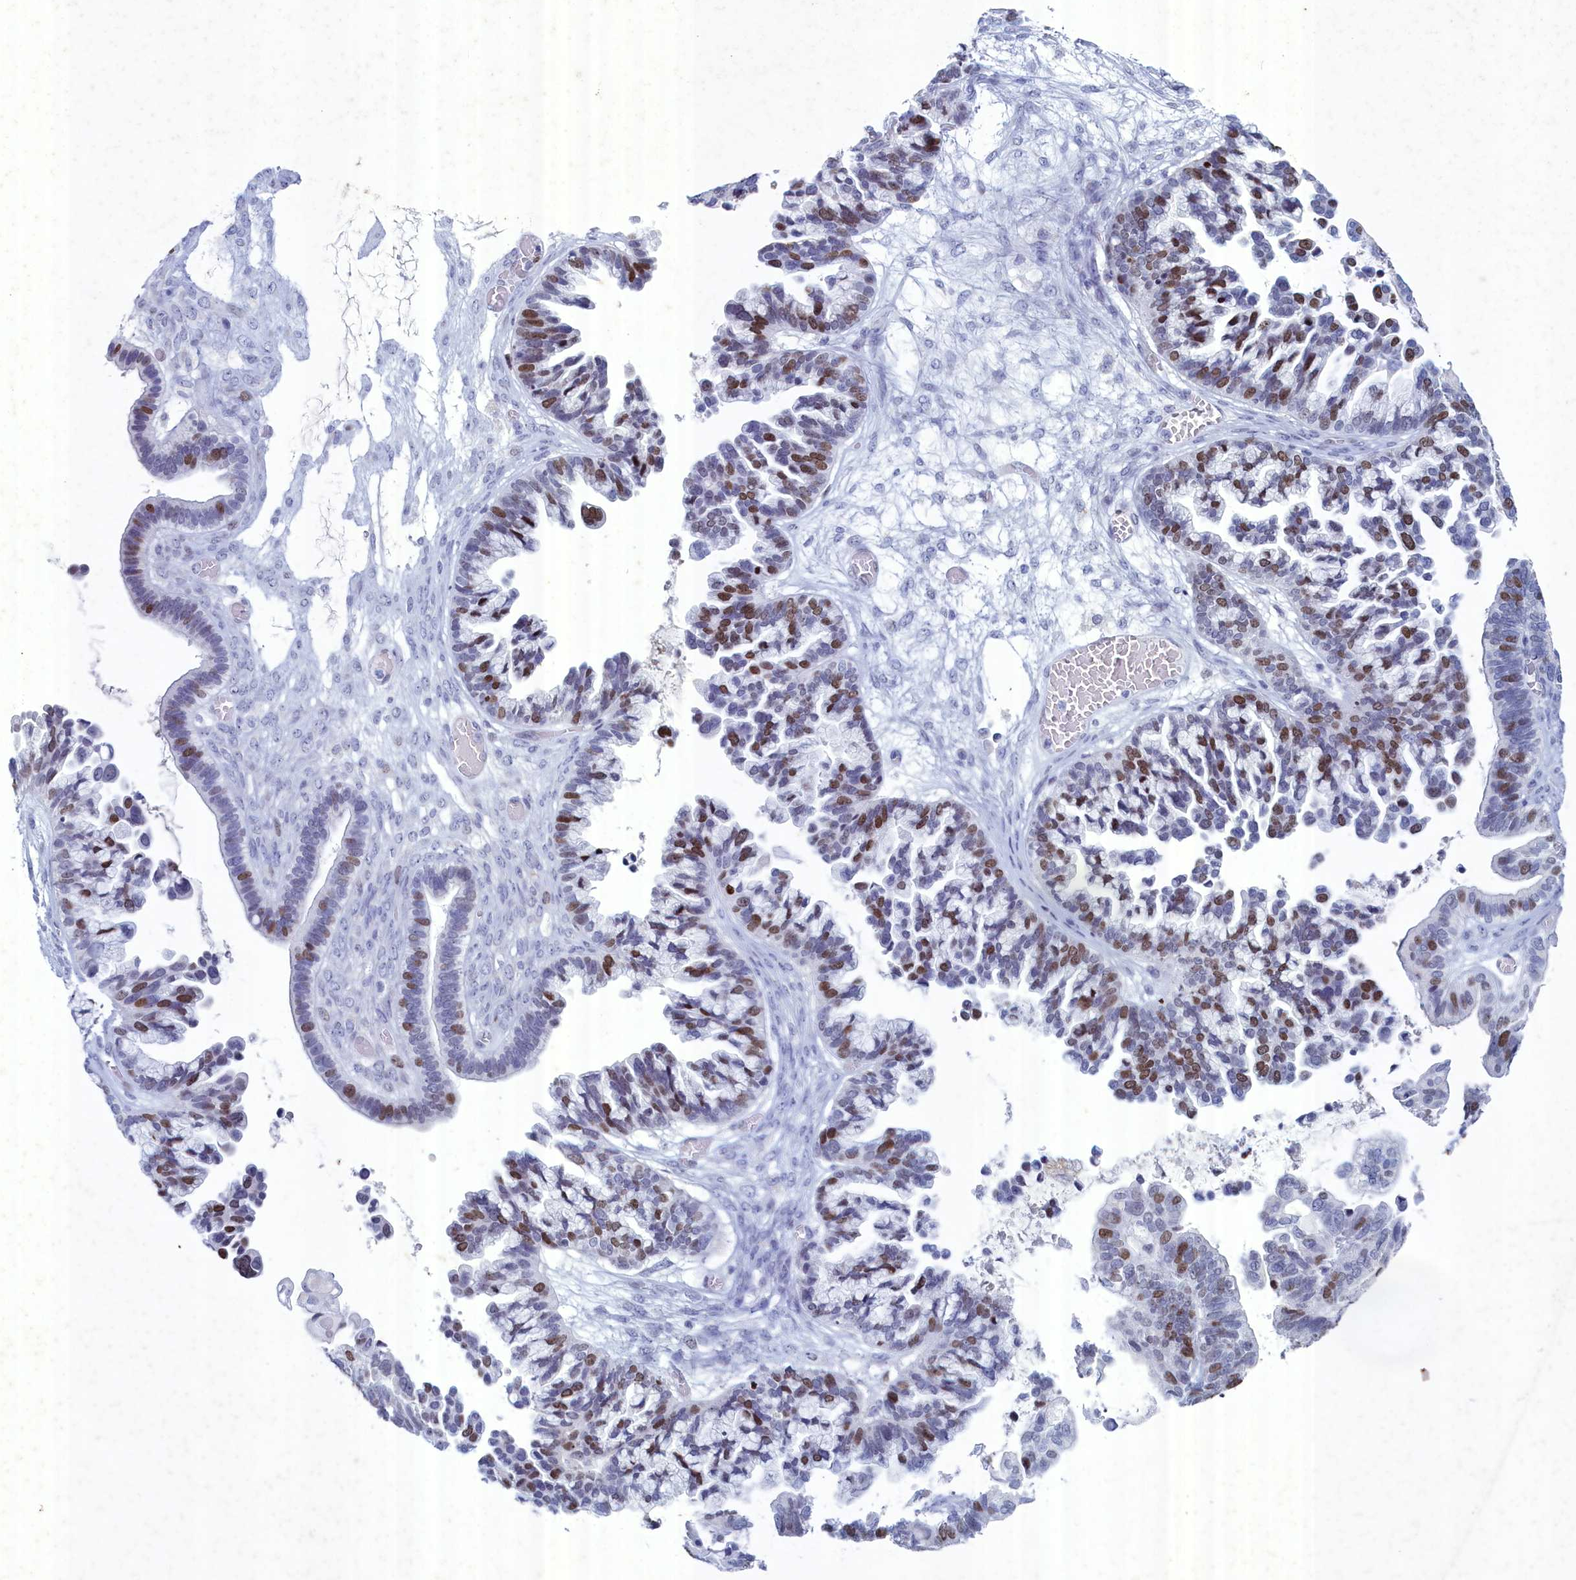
{"staining": {"intensity": "moderate", "quantity": "25%-75%", "location": "nuclear"}, "tissue": "ovarian cancer", "cell_type": "Tumor cells", "image_type": "cancer", "snomed": [{"axis": "morphology", "description": "Cystadenocarcinoma, serous, NOS"}, {"axis": "topography", "description": "Ovary"}], "caption": "This is a micrograph of IHC staining of serous cystadenocarcinoma (ovarian), which shows moderate expression in the nuclear of tumor cells.", "gene": "WDR76", "patient": {"sex": "female", "age": 56}}